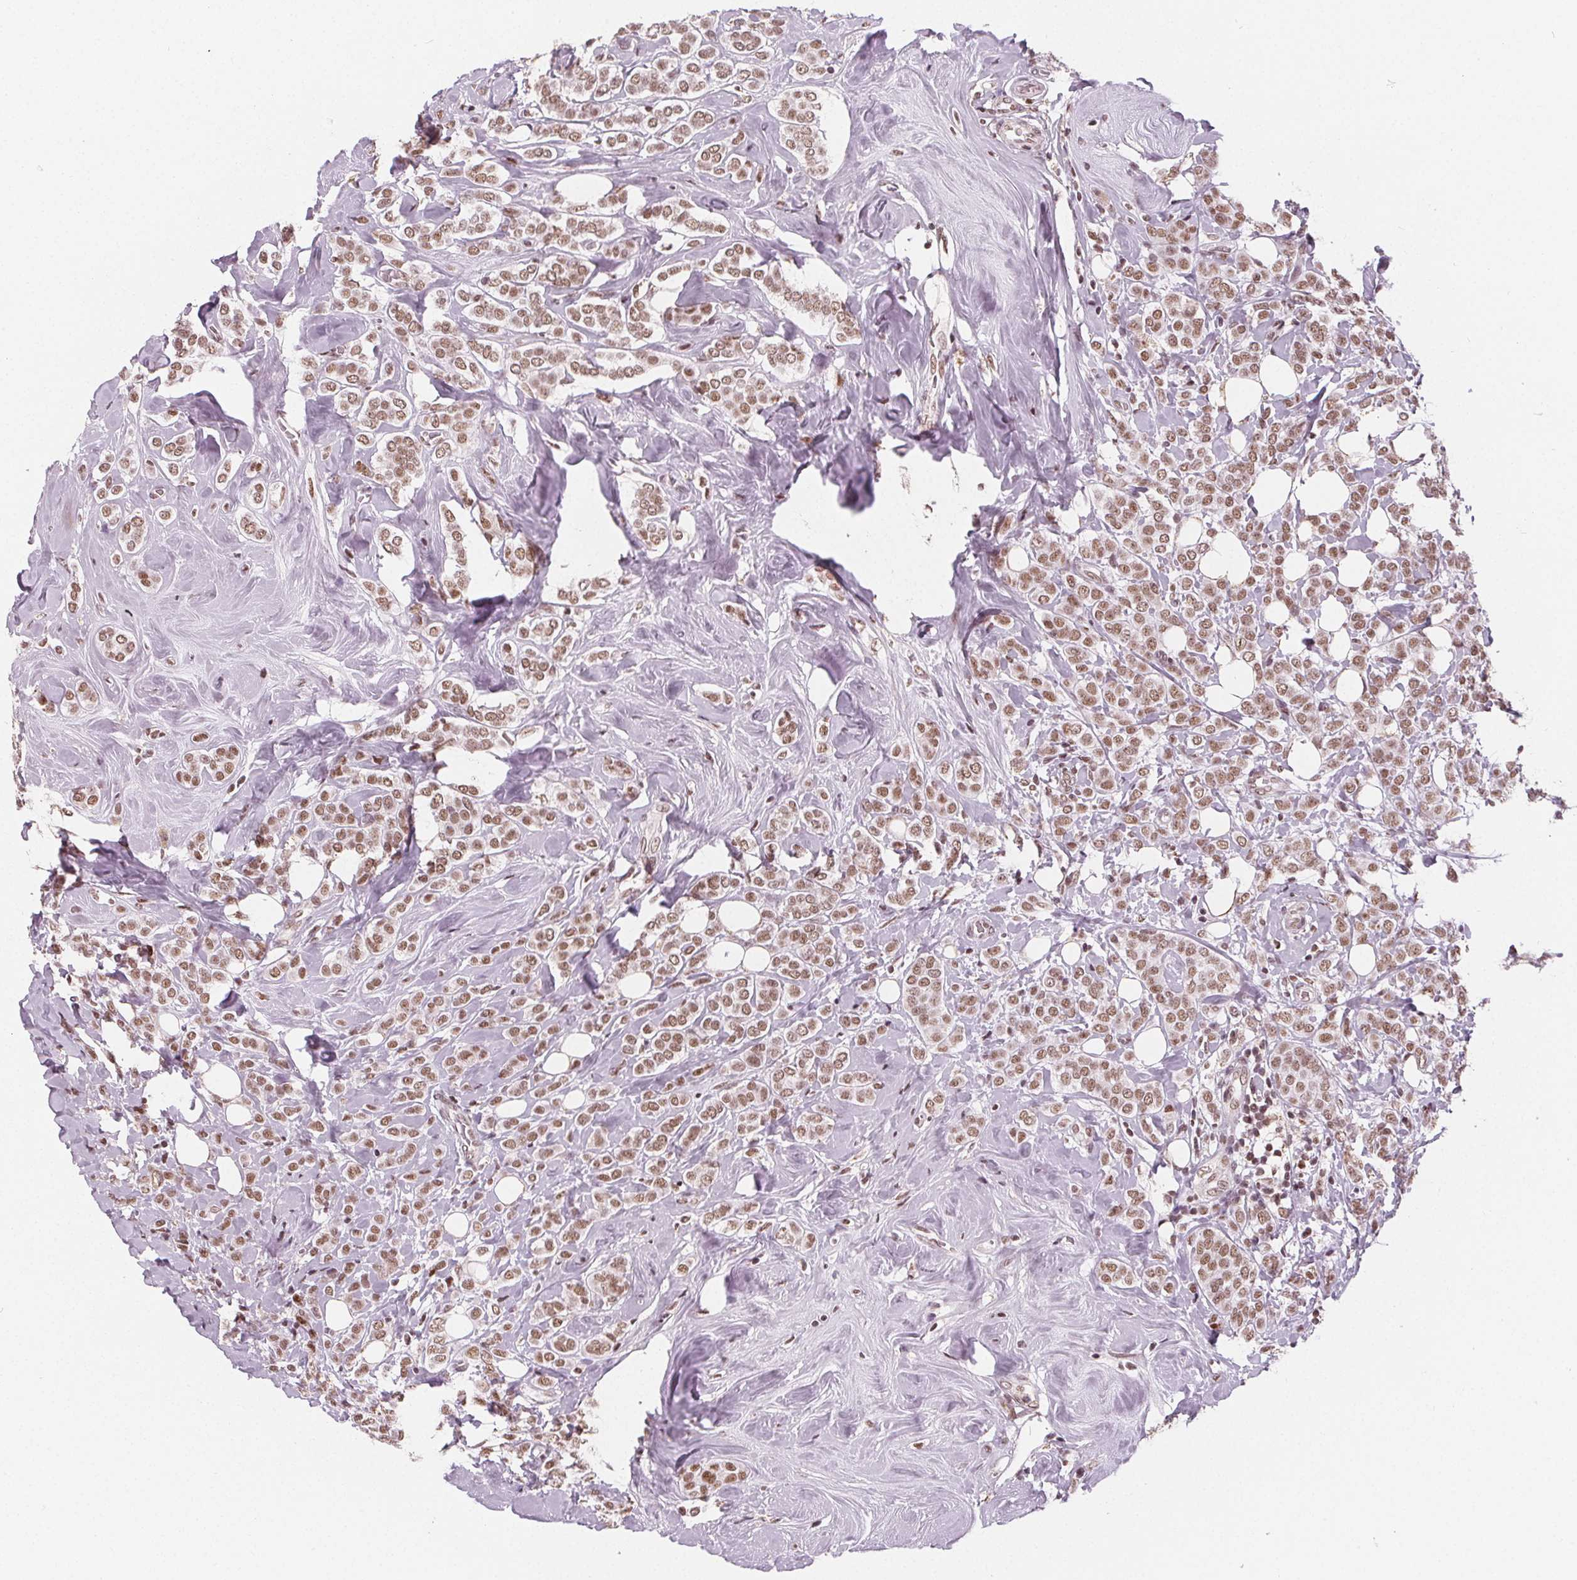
{"staining": {"intensity": "moderate", "quantity": ">75%", "location": "nuclear"}, "tissue": "breast cancer", "cell_type": "Tumor cells", "image_type": "cancer", "snomed": [{"axis": "morphology", "description": "Lobular carcinoma"}, {"axis": "topography", "description": "Breast"}], "caption": "High-magnification brightfield microscopy of breast lobular carcinoma stained with DAB (brown) and counterstained with hematoxylin (blue). tumor cells exhibit moderate nuclear staining is seen in approximately>75% of cells.", "gene": "DPM2", "patient": {"sex": "female", "age": 49}}